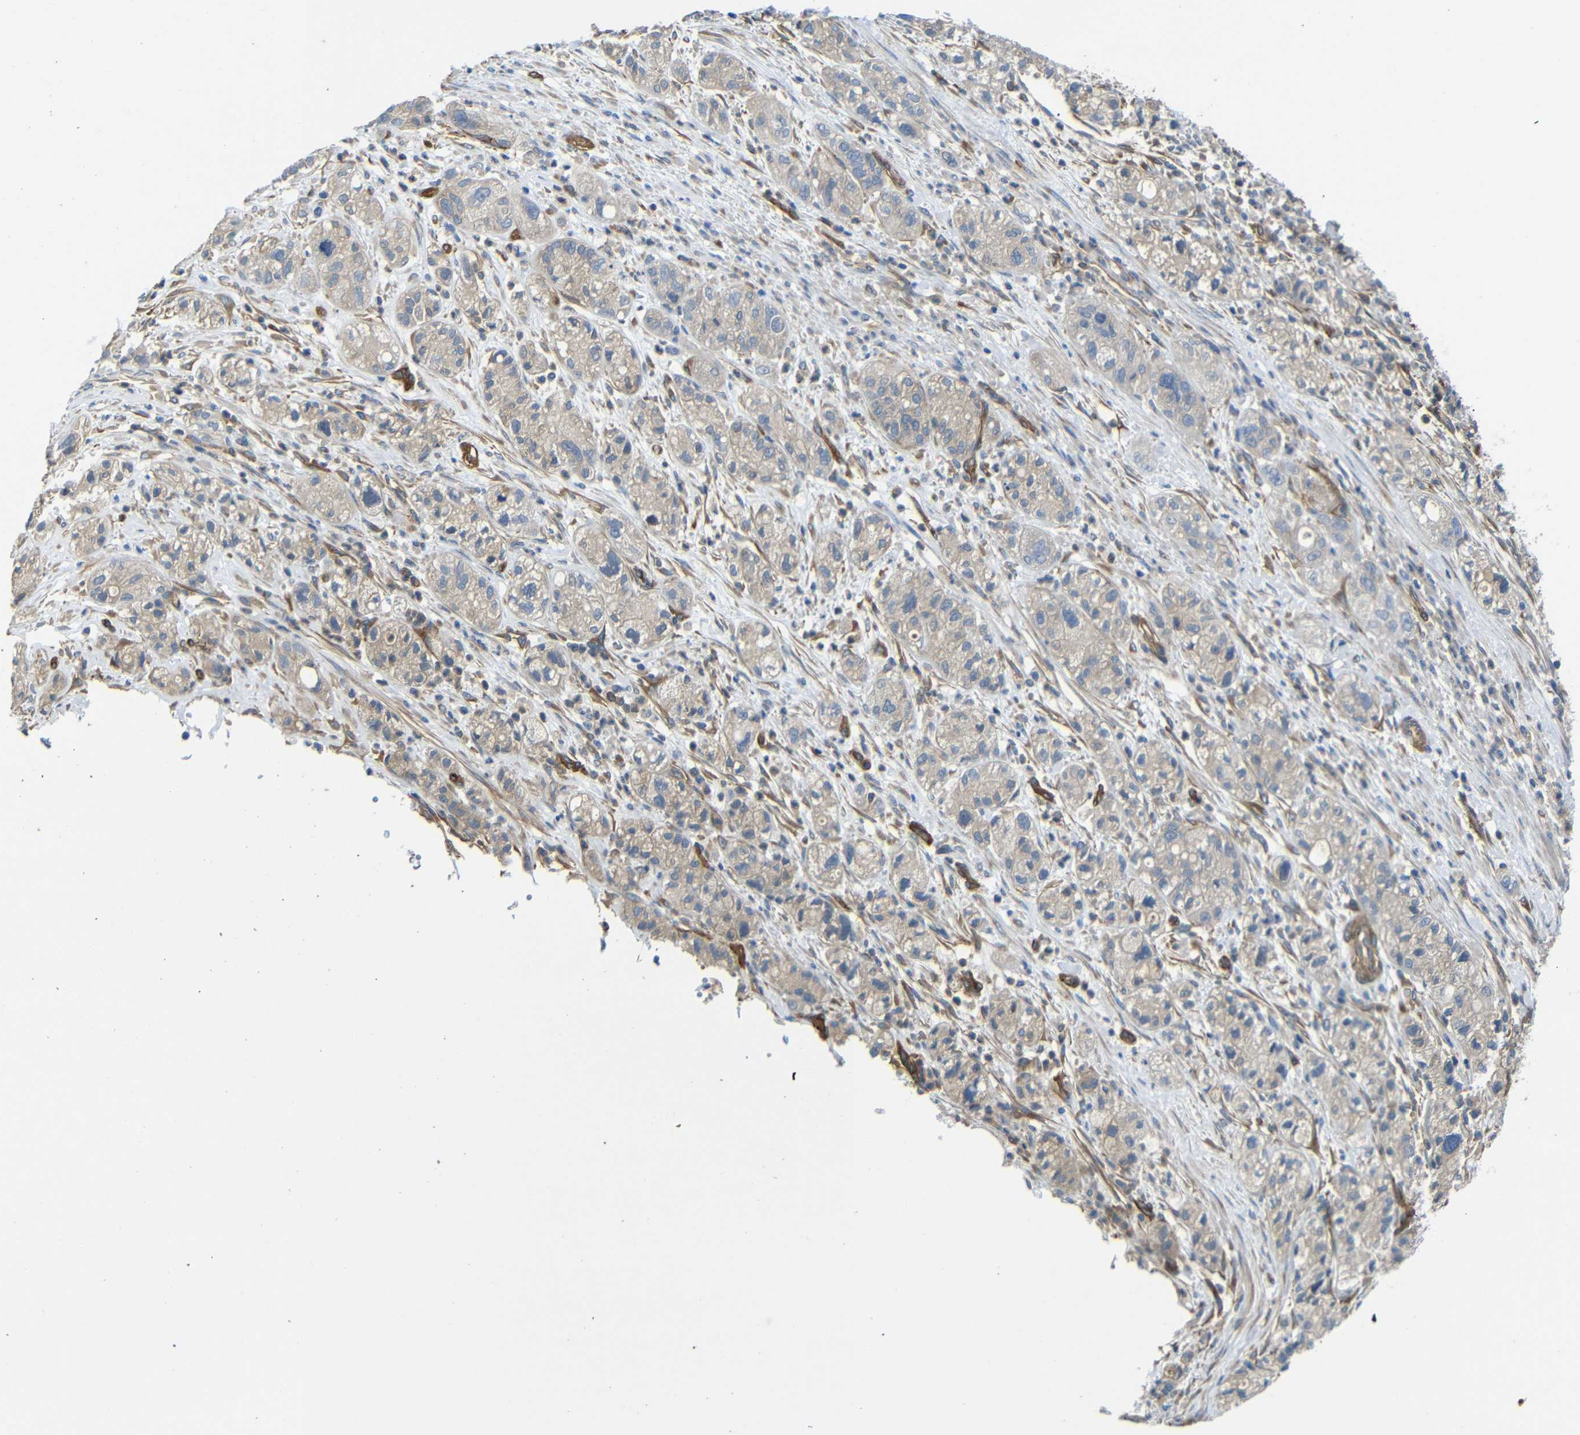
{"staining": {"intensity": "weak", "quantity": ">75%", "location": "cytoplasmic/membranous"}, "tissue": "pancreatic cancer", "cell_type": "Tumor cells", "image_type": "cancer", "snomed": [{"axis": "morphology", "description": "Adenocarcinoma, NOS"}, {"axis": "topography", "description": "Pancreas"}], "caption": "Immunohistochemical staining of human adenocarcinoma (pancreatic) shows weak cytoplasmic/membranous protein expression in about >75% of tumor cells. The protein of interest is stained brown, and the nuclei are stained in blue (DAB IHC with brightfield microscopy, high magnification).", "gene": "MYO1B", "patient": {"sex": "female", "age": 78}}